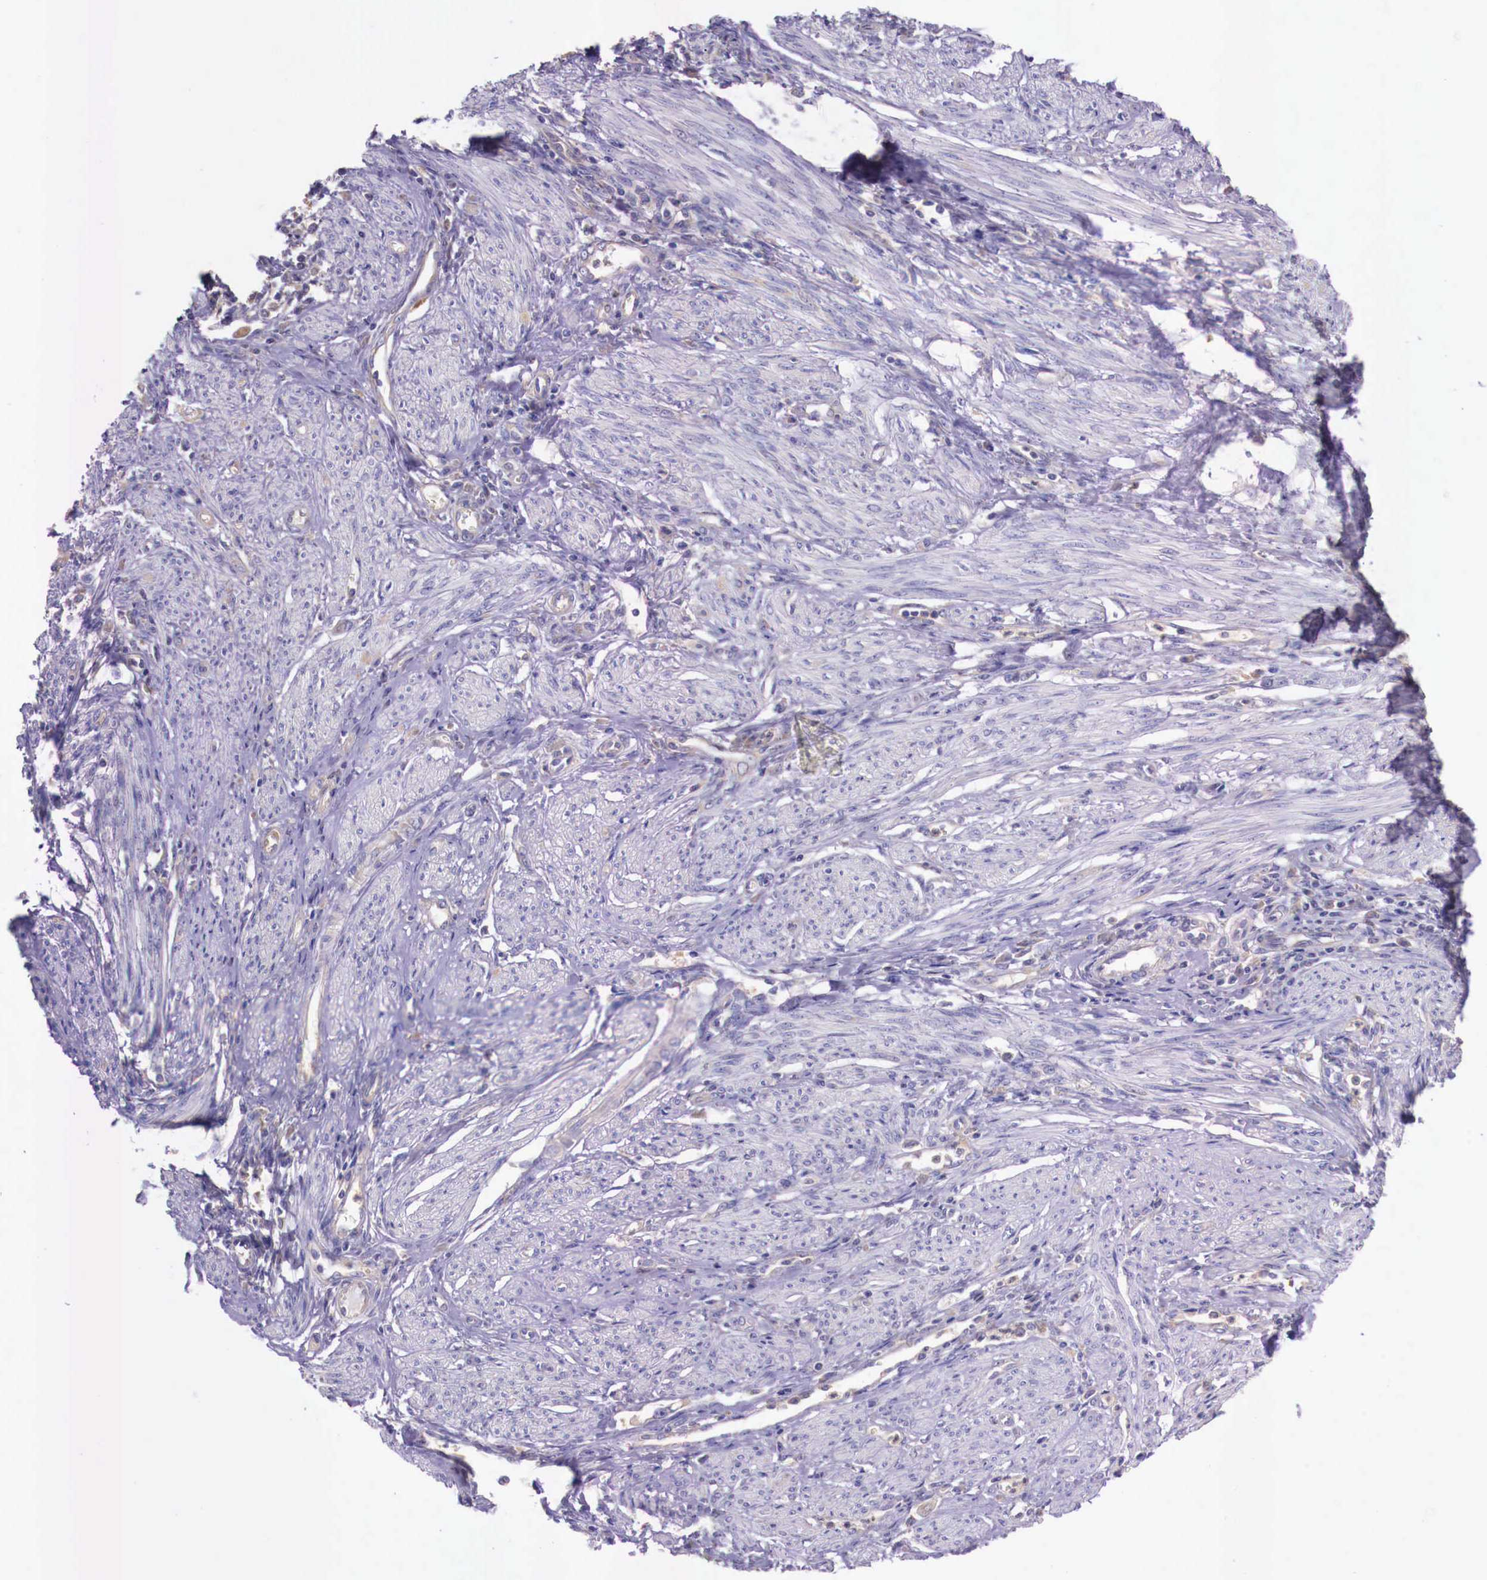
{"staining": {"intensity": "weak", "quantity": "25%-75%", "location": "cytoplasmic/membranous"}, "tissue": "endometrial cancer", "cell_type": "Tumor cells", "image_type": "cancer", "snomed": [{"axis": "morphology", "description": "Adenocarcinoma, NOS"}, {"axis": "topography", "description": "Endometrium"}], "caption": "Endometrial adenocarcinoma tissue demonstrates weak cytoplasmic/membranous expression in about 25%-75% of tumor cells", "gene": "GRIPAP1", "patient": {"sex": "female", "age": 75}}